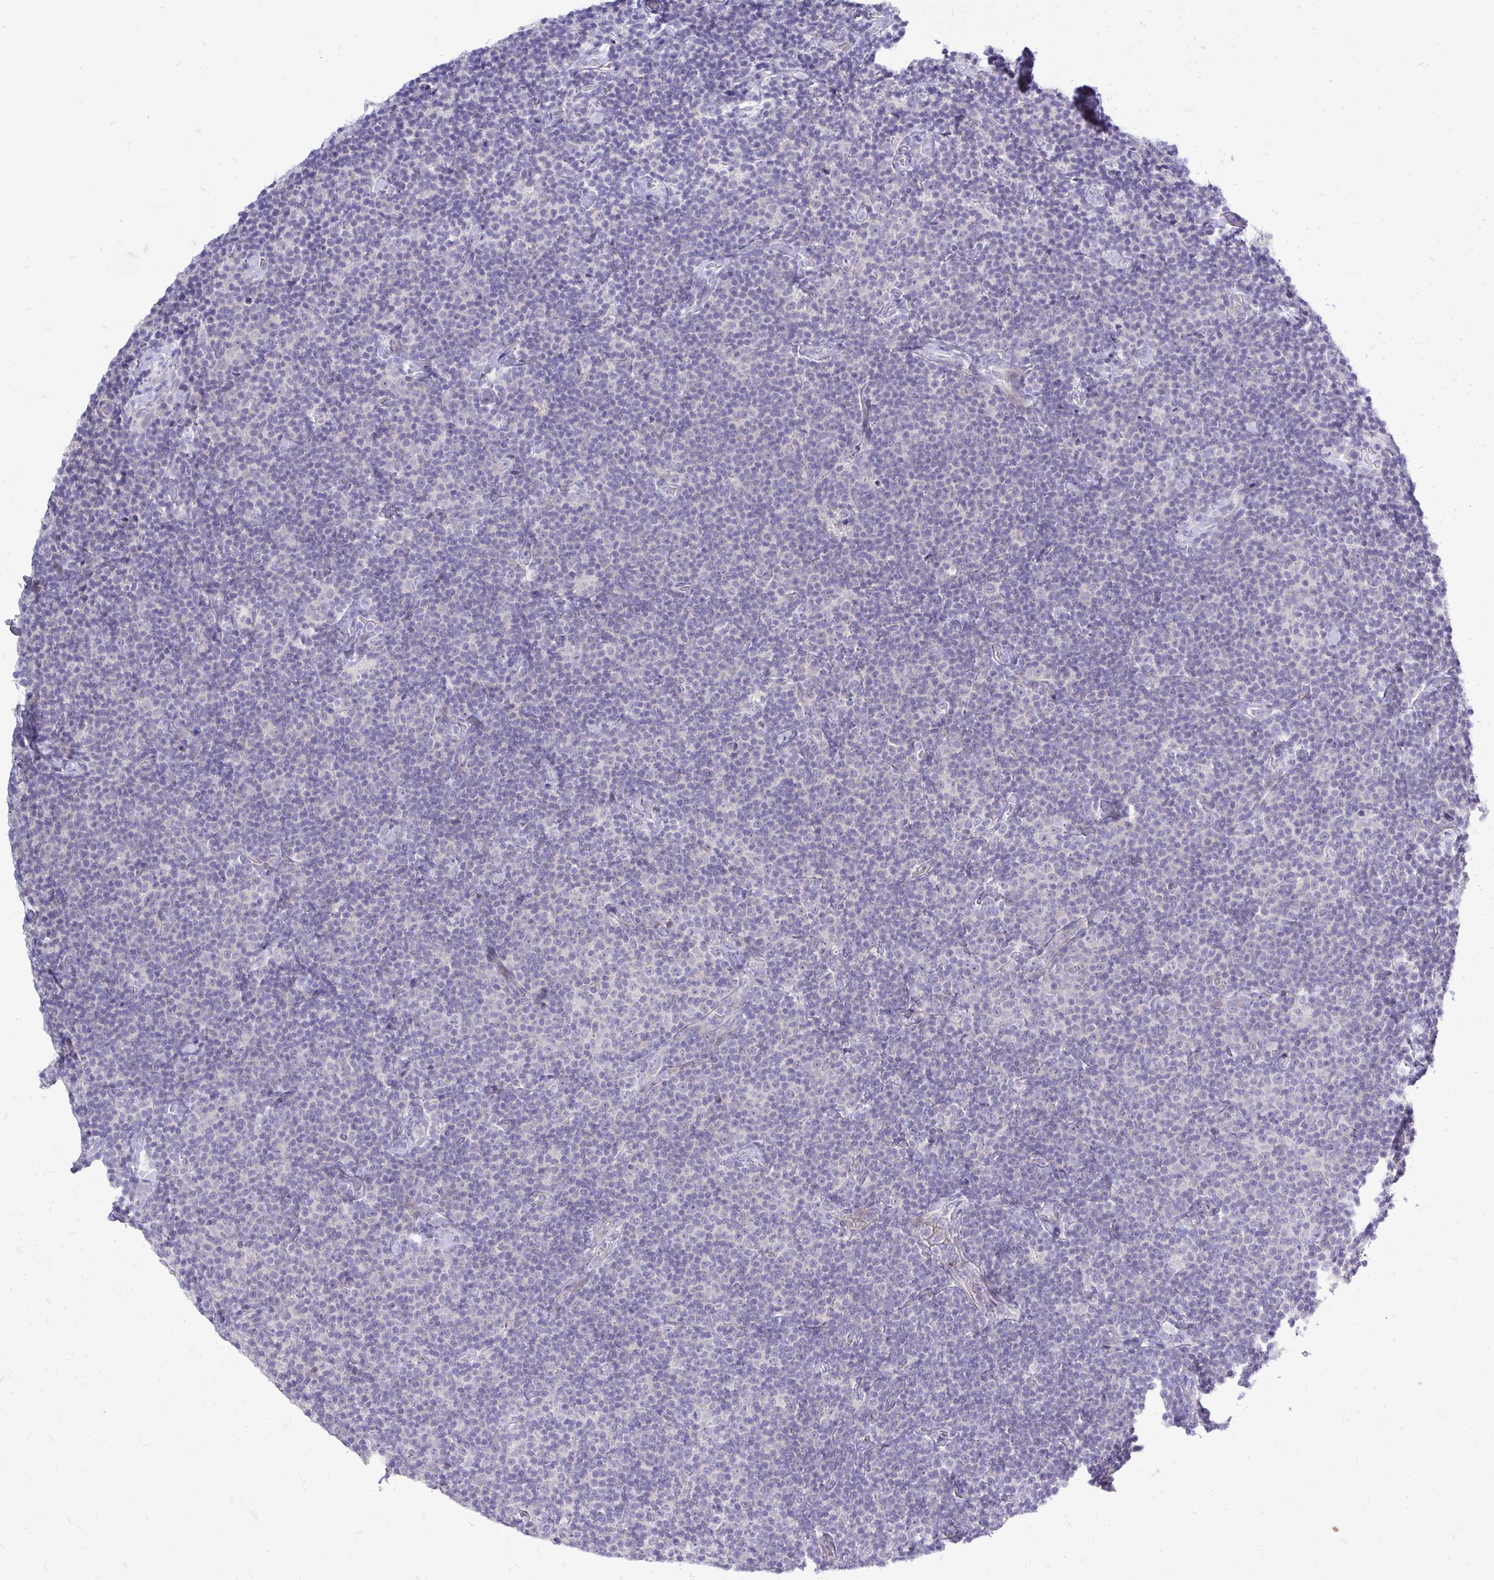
{"staining": {"intensity": "negative", "quantity": "none", "location": "none"}, "tissue": "lymphoma", "cell_type": "Tumor cells", "image_type": "cancer", "snomed": [{"axis": "morphology", "description": "Malignant lymphoma, non-Hodgkin's type, Low grade"}, {"axis": "topography", "description": "Lymph node"}], "caption": "The micrograph displays no significant positivity in tumor cells of lymphoma. (DAB (3,3'-diaminobenzidine) immunohistochemistry, high magnification).", "gene": "OR8D1", "patient": {"sex": "male", "age": 81}}